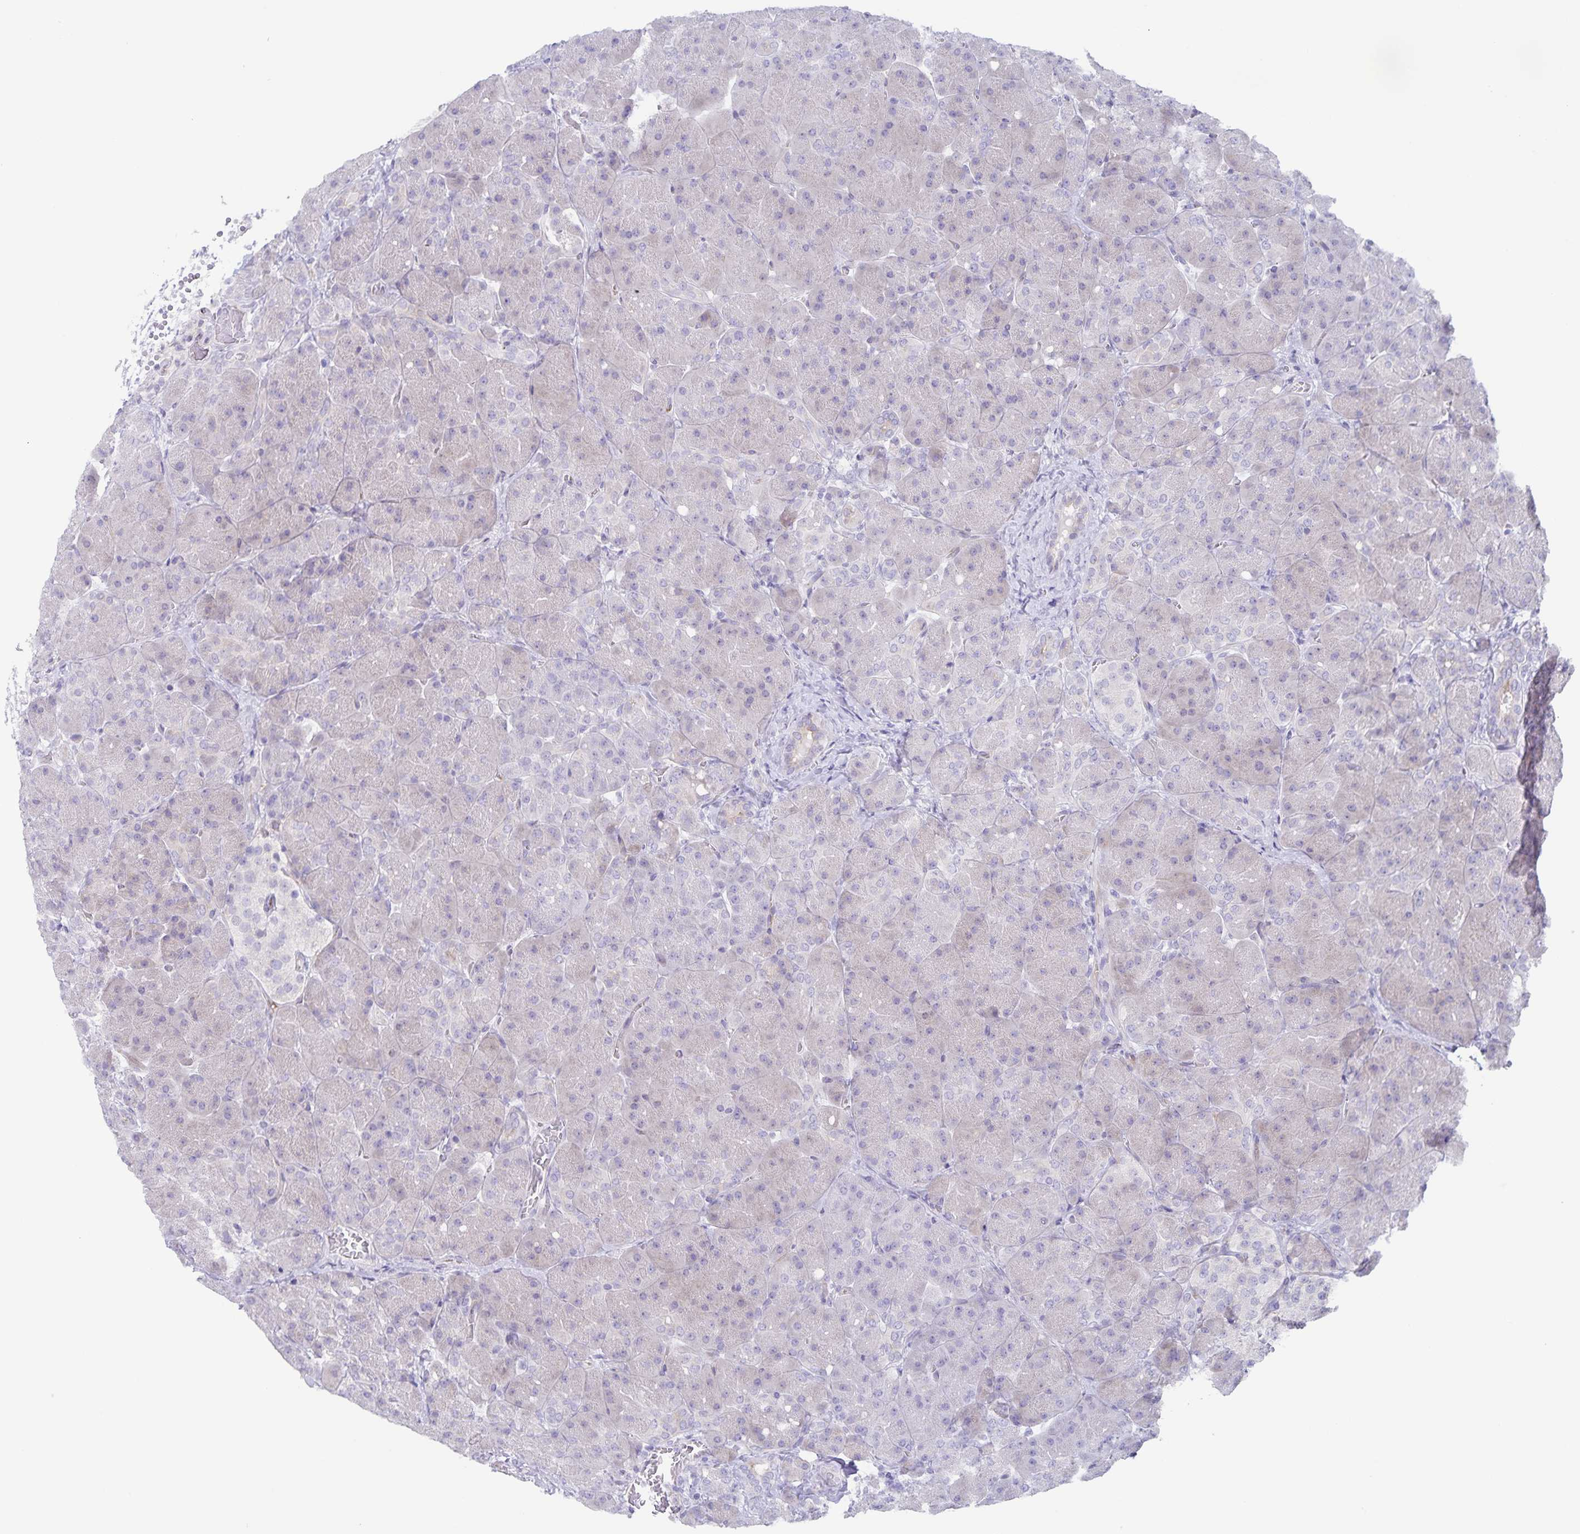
{"staining": {"intensity": "weak", "quantity": "<25%", "location": "cytoplasmic/membranous"}, "tissue": "pancreas", "cell_type": "Exocrine glandular cells", "image_type": "normal", "snomed": [{"axis": "morphology", "description": "Normal tissue, NOS"}, {"axis": "topography", "description": "Pancreas"}], "caption": "Image shows no protein expression in exocrine glandular cells of benign pancreas. (DAB IHC, high magnification).", "gene": "AQP4", "patient": {"sex": "male", "age": 55}}